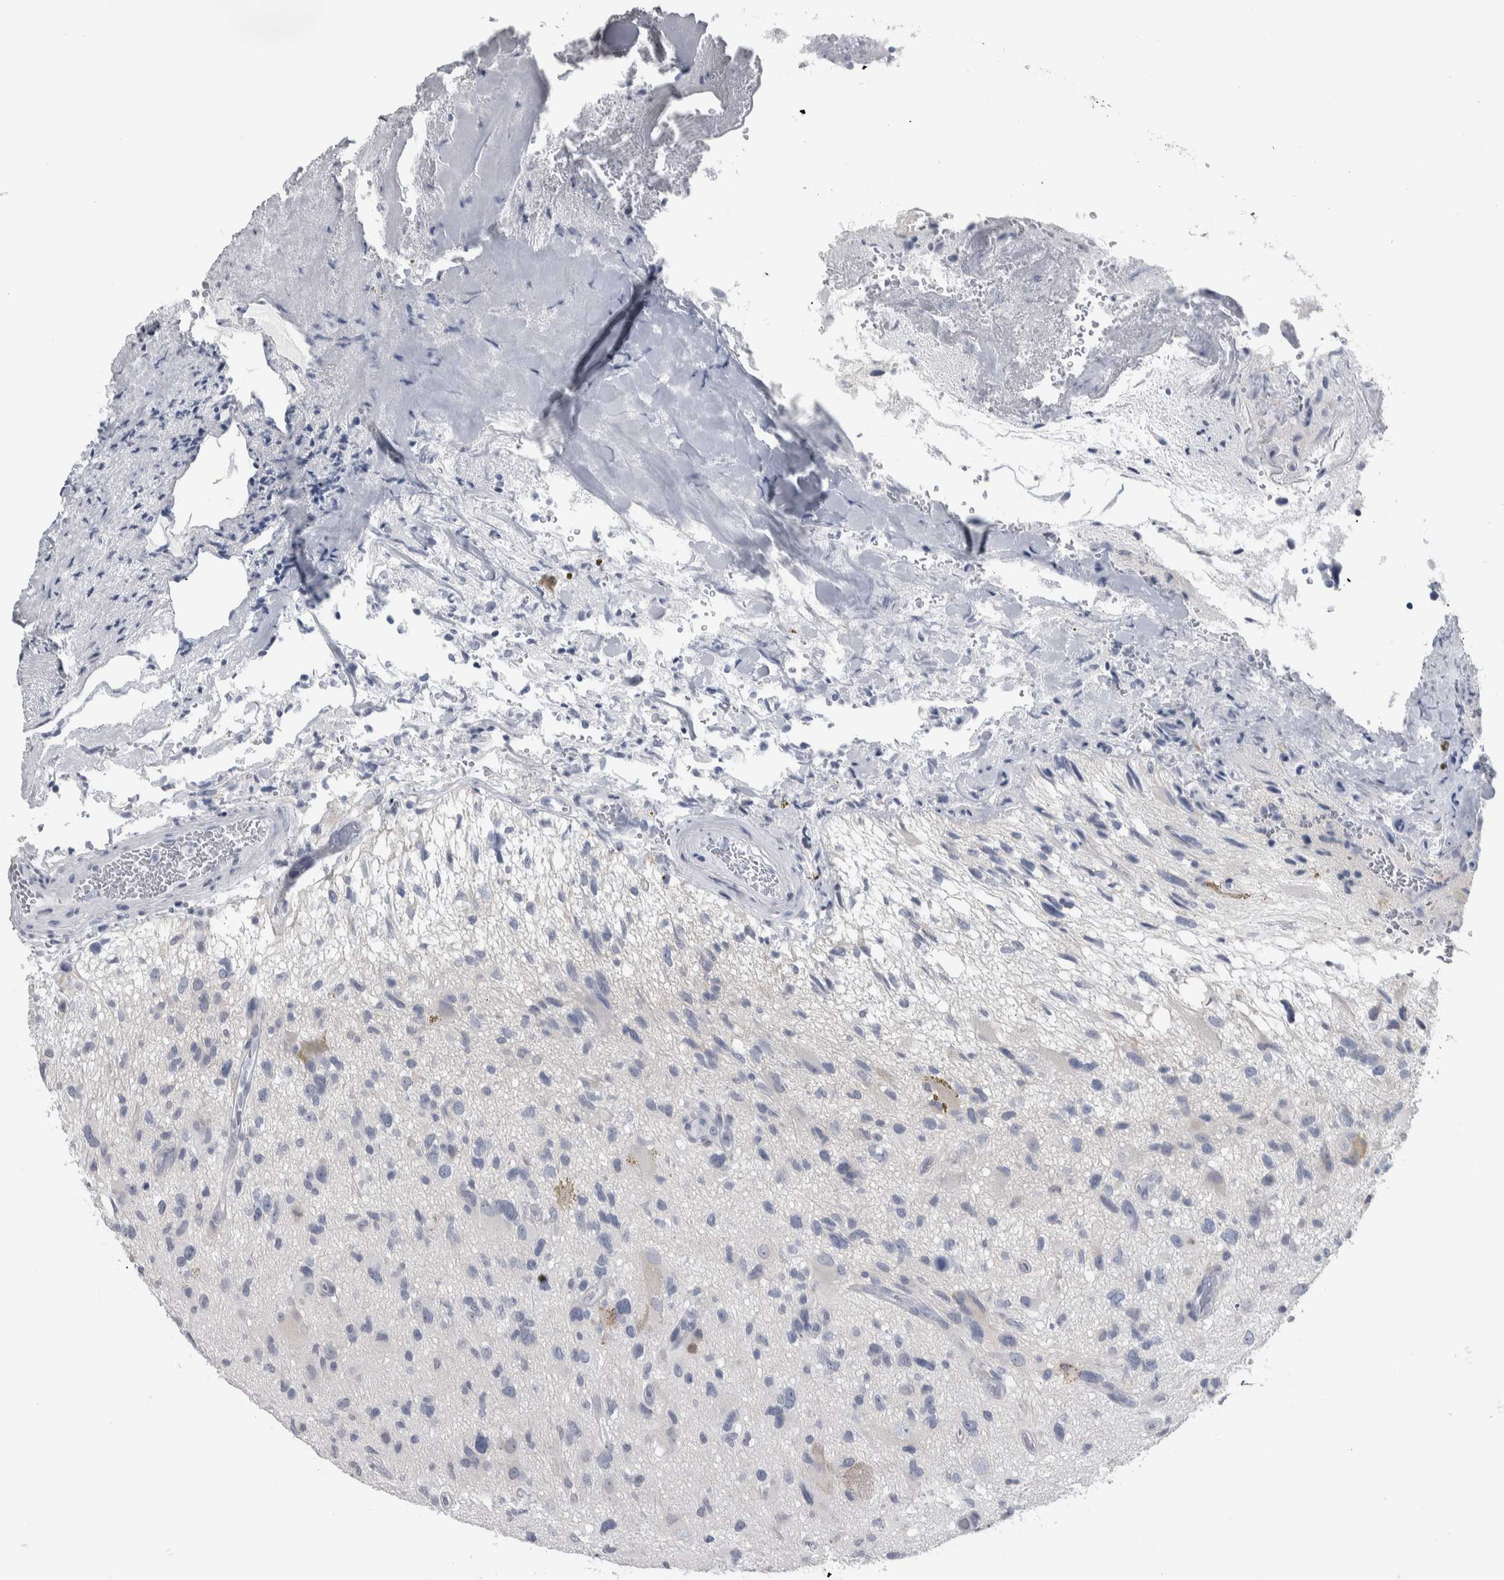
{"staining": {"intensity": "negative", "quantity": "none", "location": "none"}, "tissue": "glioma", "cell_type": "Tumor cells", "image_type": "cancer", "snomed": [{"axis": "morphology", "description": "Glioma, malignant, High grade"}, {"axis": "topography", "description": "Brain"}], "caption": "Immunohistochemistry (IHC) of glioma demonstrates no staining in tumor cells.", "gene": "CDH17", "patient": {"sex": "male", "age": 33}}